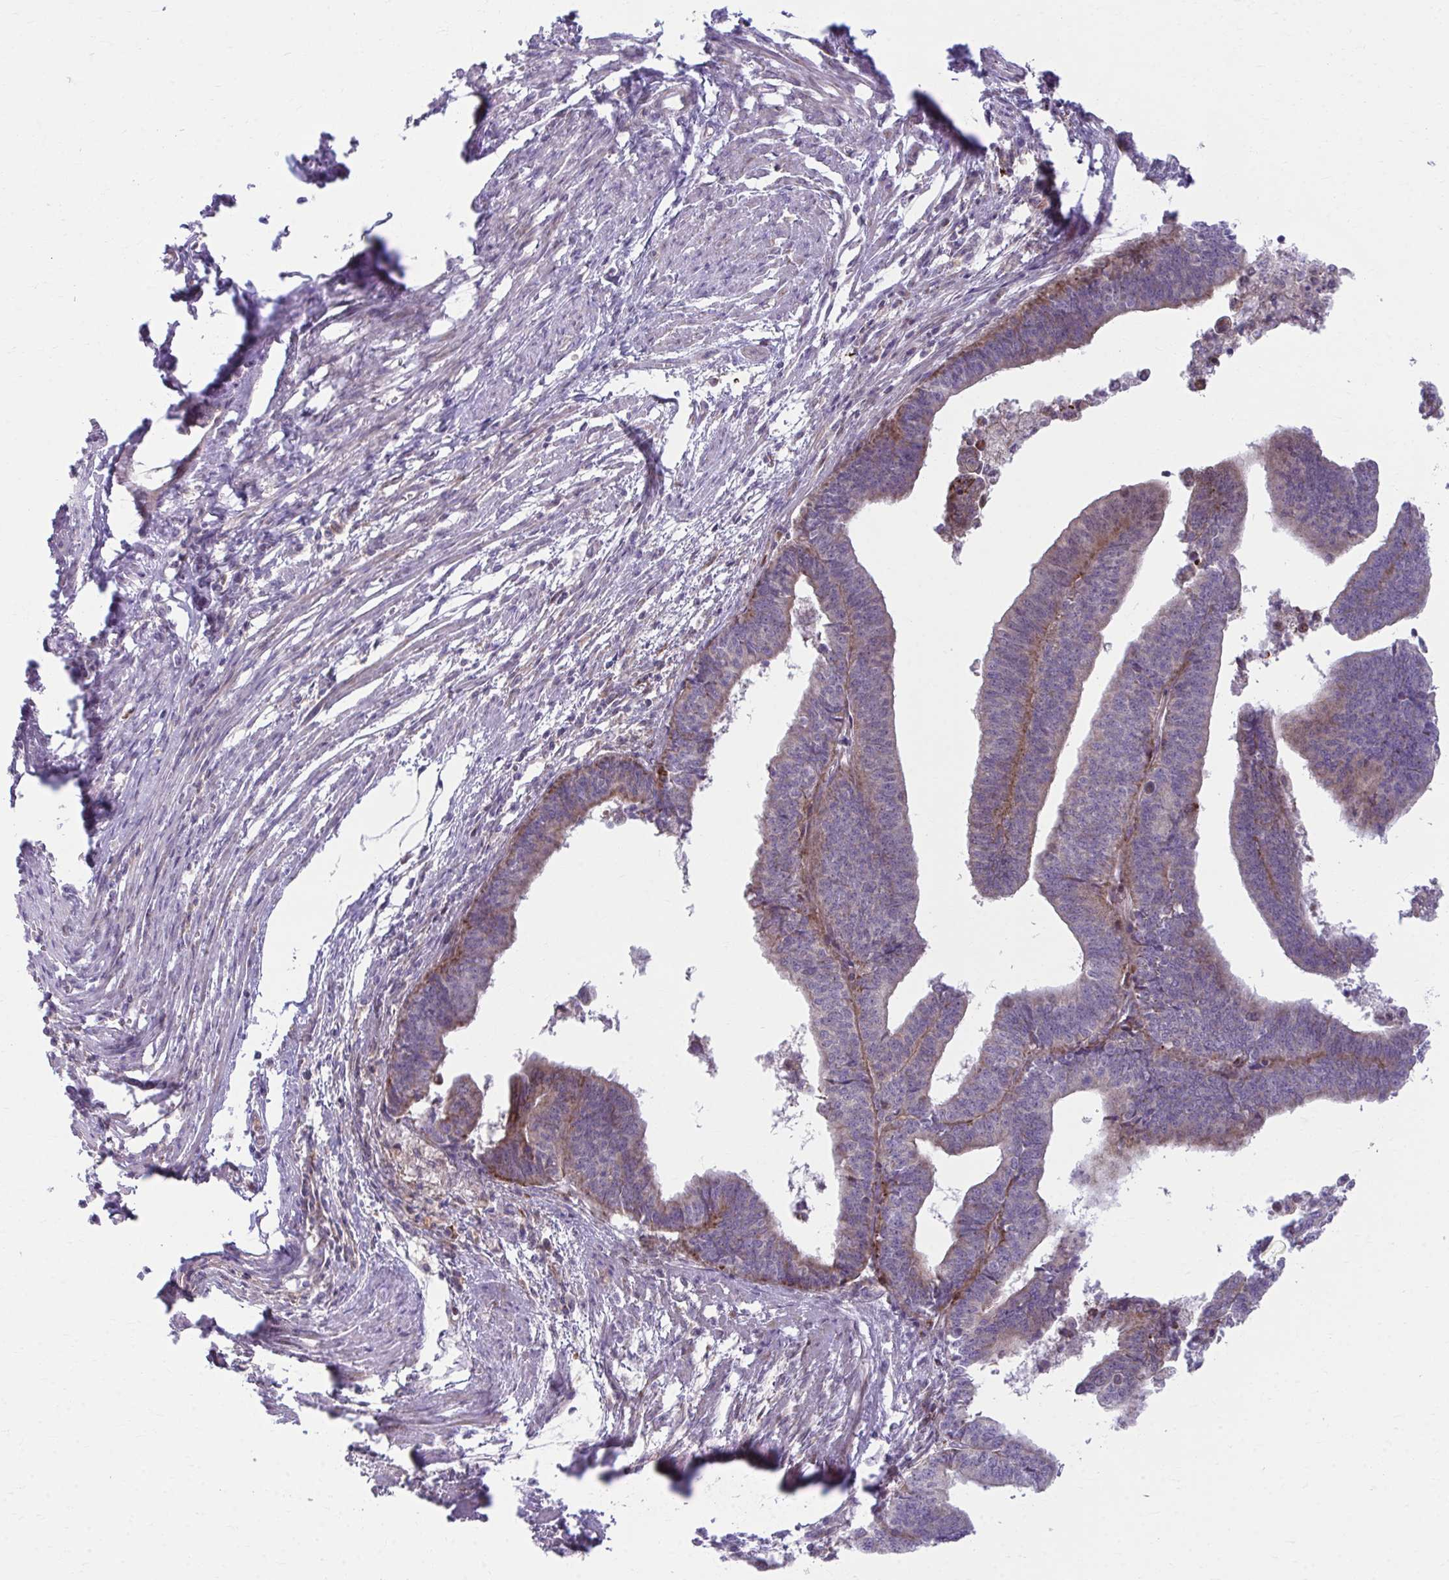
{"staining": {"intensity": "moderate", "quantity": "25%-75%", "location": "cytoplasmic/membranous"}, "tissue": "endometrial cancer", "cell_type": "Tumor cells", "image_type": "cancer", "snomed": [{"axis": "morphology", "description": "Adenocarcinoma, NOS"}, {"axis": "topography", "description": "Endometrium"}], "caption": "This micrograph reveals immunohistochemistry staining of human adenocarcinoma (endometrial), with medium moderate cytoplasmic/membranous positivity in about 25%-75% of tumor cells.", "gene": "C16orf54", "patient": {"sex": "female", "age": 65}}